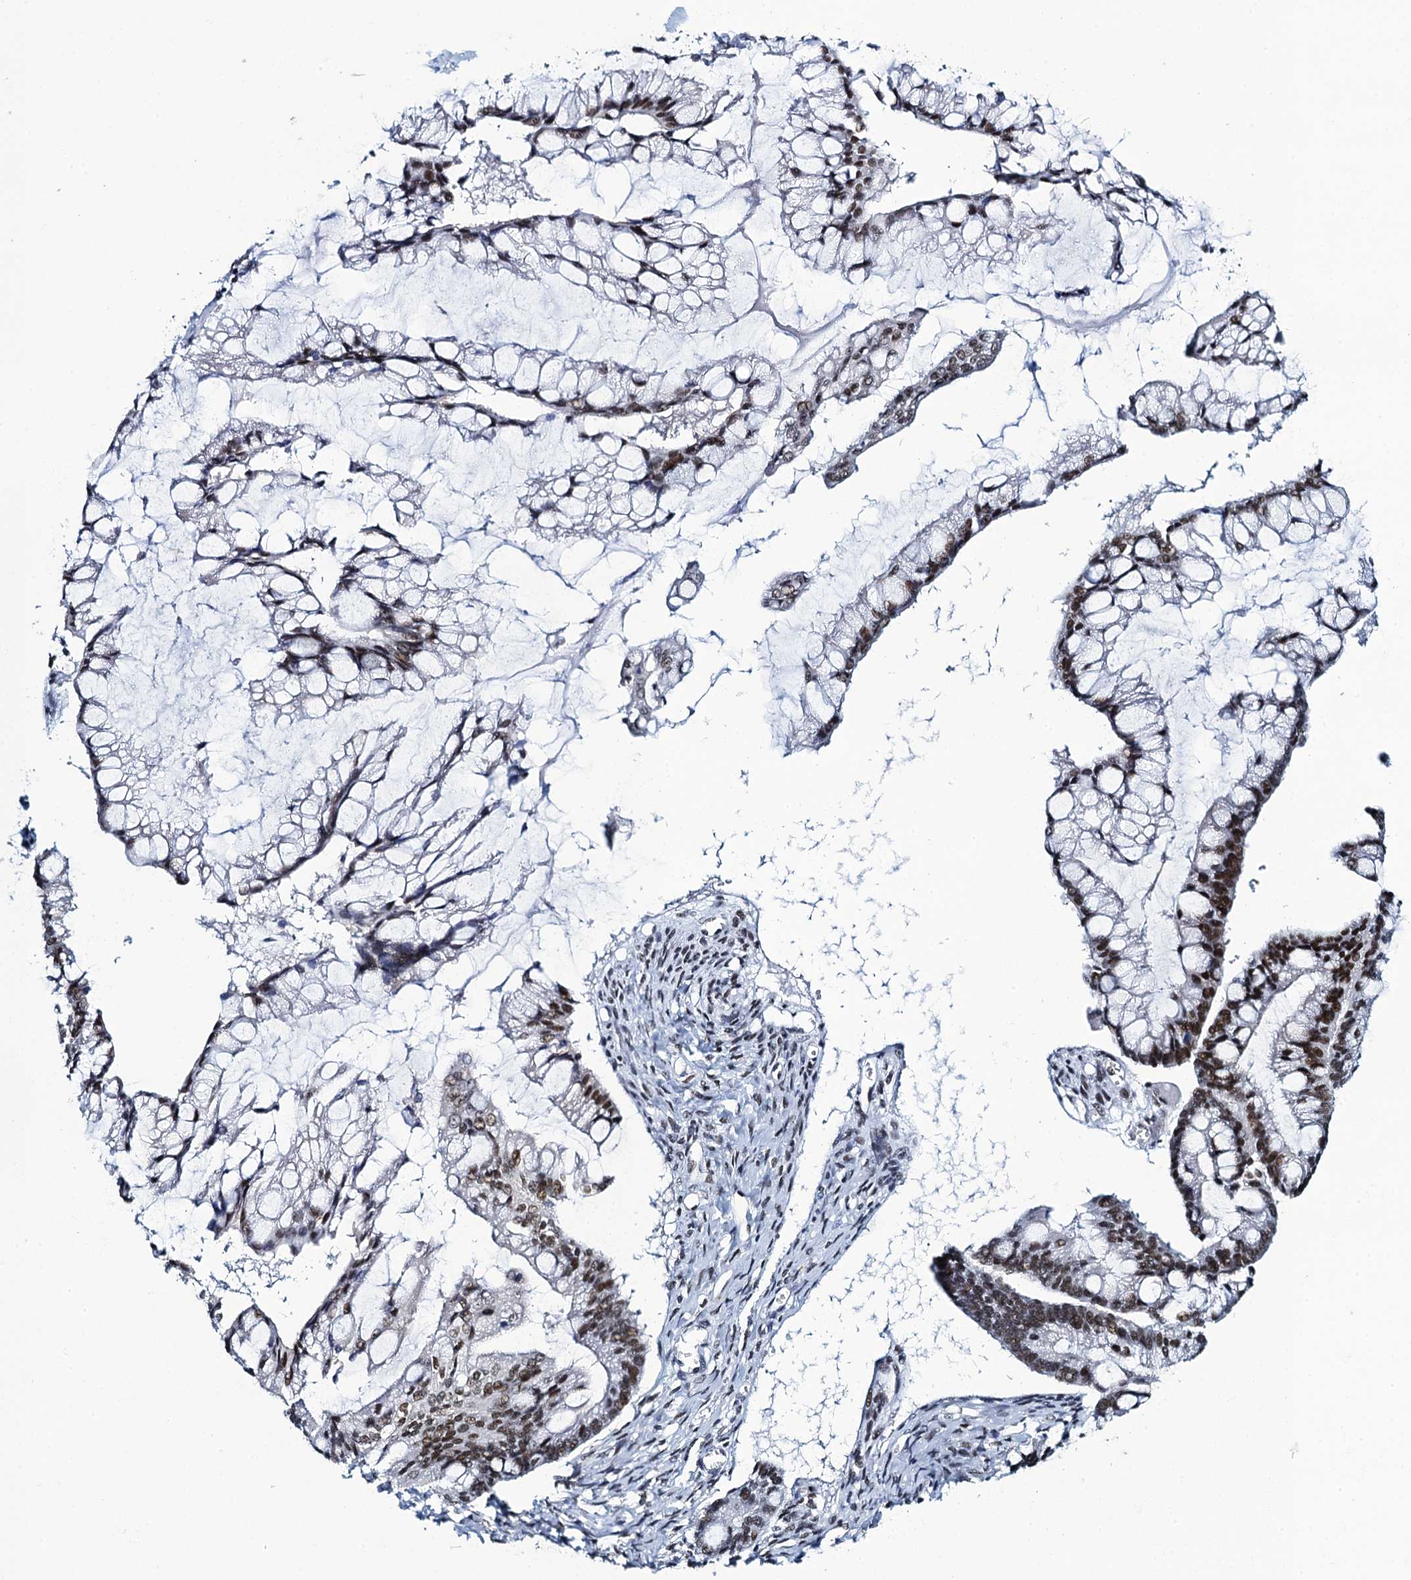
{"staining": {"intensity": "moderate", "quantity": ">75%", "location": "nuclear"}, "tissue": "ovarian cancer", "cell_type": "Tumor cells", "image_type": "cancer", "snomed": [{"axis": "morphology", "description": "Cystadenocarcinoma, mucinous, NOS"}, {"axis": "topography", "description": "Ovary"}], "caption": "Protein analysis of ovarian mucinous cystadenocarcinoma tissue reveals moderate nuclear staining in approximately >75% of tumor cells. (DAB (3,3'-diaminobenzidine) IHC with brightfield microscopy, high magnification).", "gene": "HNRNPUL2", "patient": {"sex": "female", "age": 73}}